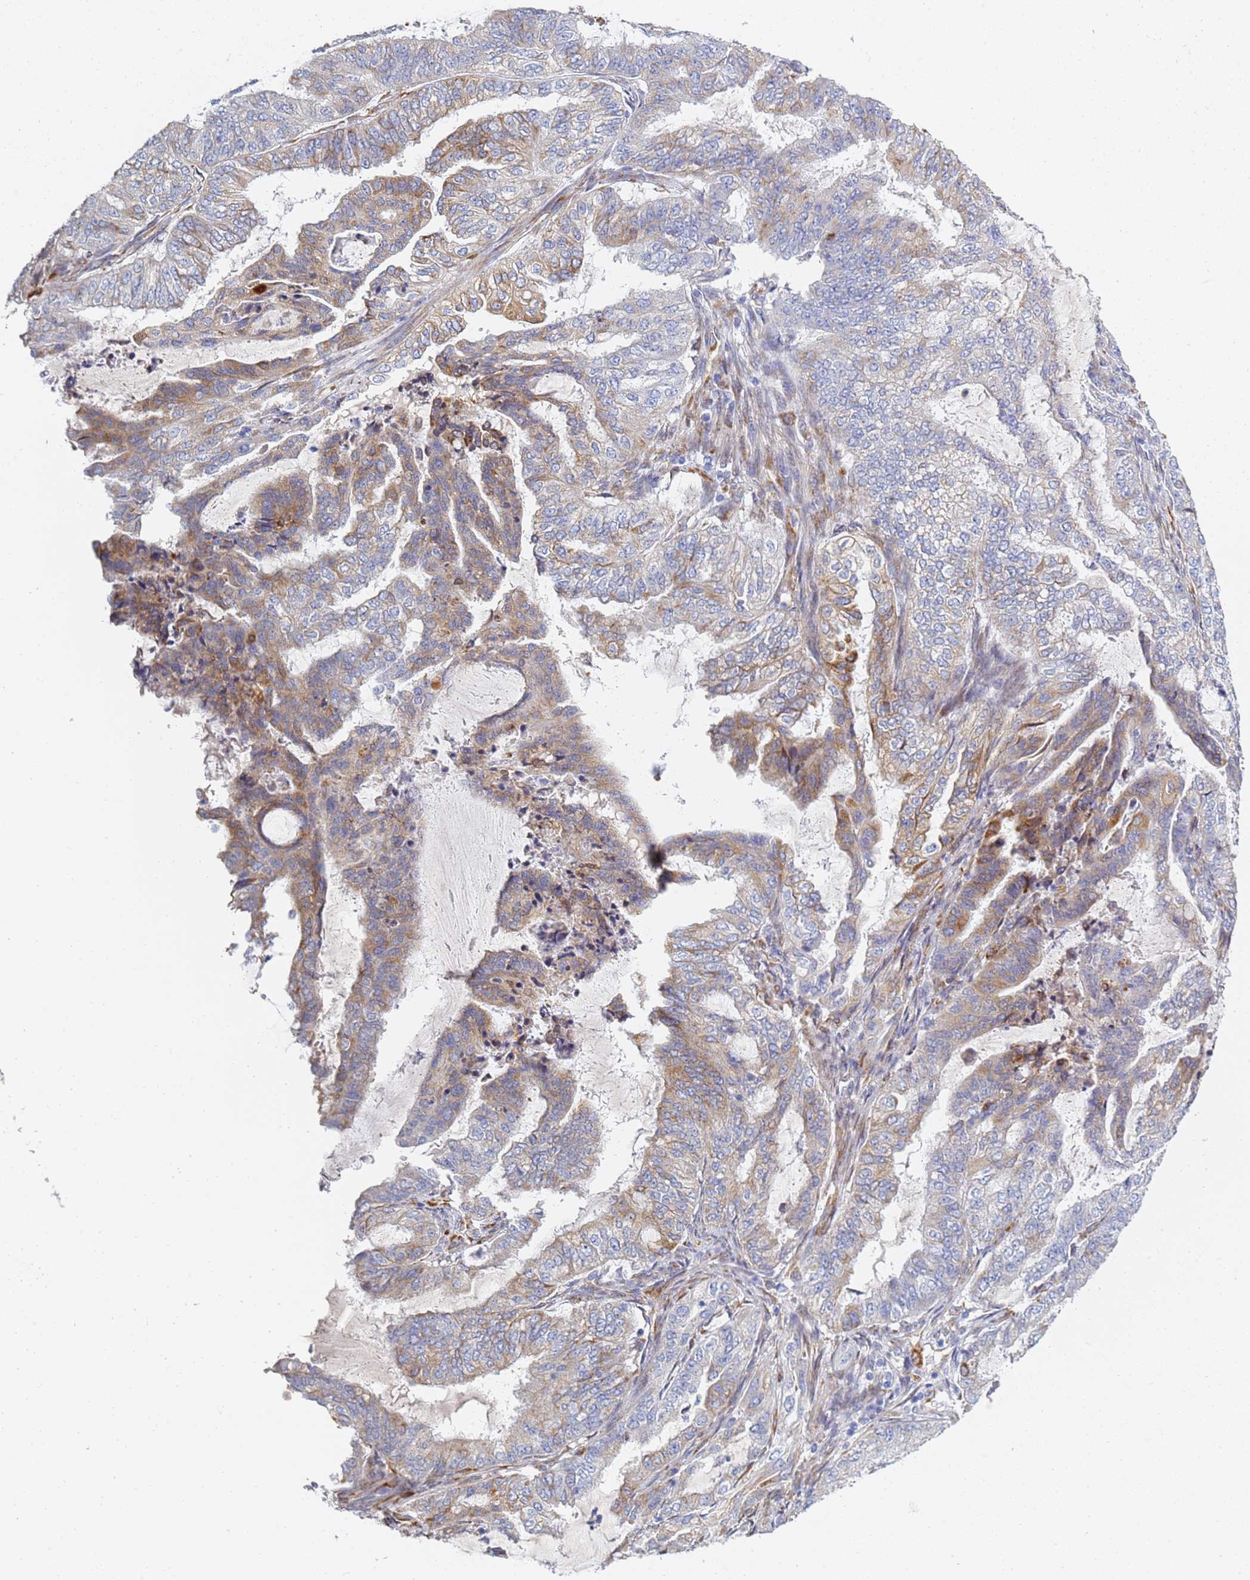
{"staining": {"intensity": "moderate", "quantity": "<25%", "location": "cytoplasmic/membranous"}, "tissue": "endometrial cancer", "cell_type": "Tumor cells", "image_type": "cancer", "snomed": [{"axis": "morphology", "description": "Adenocarcinoma, NOS"}, {"axis": "topography", "description": "Endometrium"}], "caption": "A low amount of moderate cytoplasmic/membranous positivity is present in about <25% of tumor cells in endometrial cancer tissue. (DAB = brown stain, brightfield microscopy at high magnification).", "gene": "GDAP2", "patient": {"sex": "female", "age": 51}}